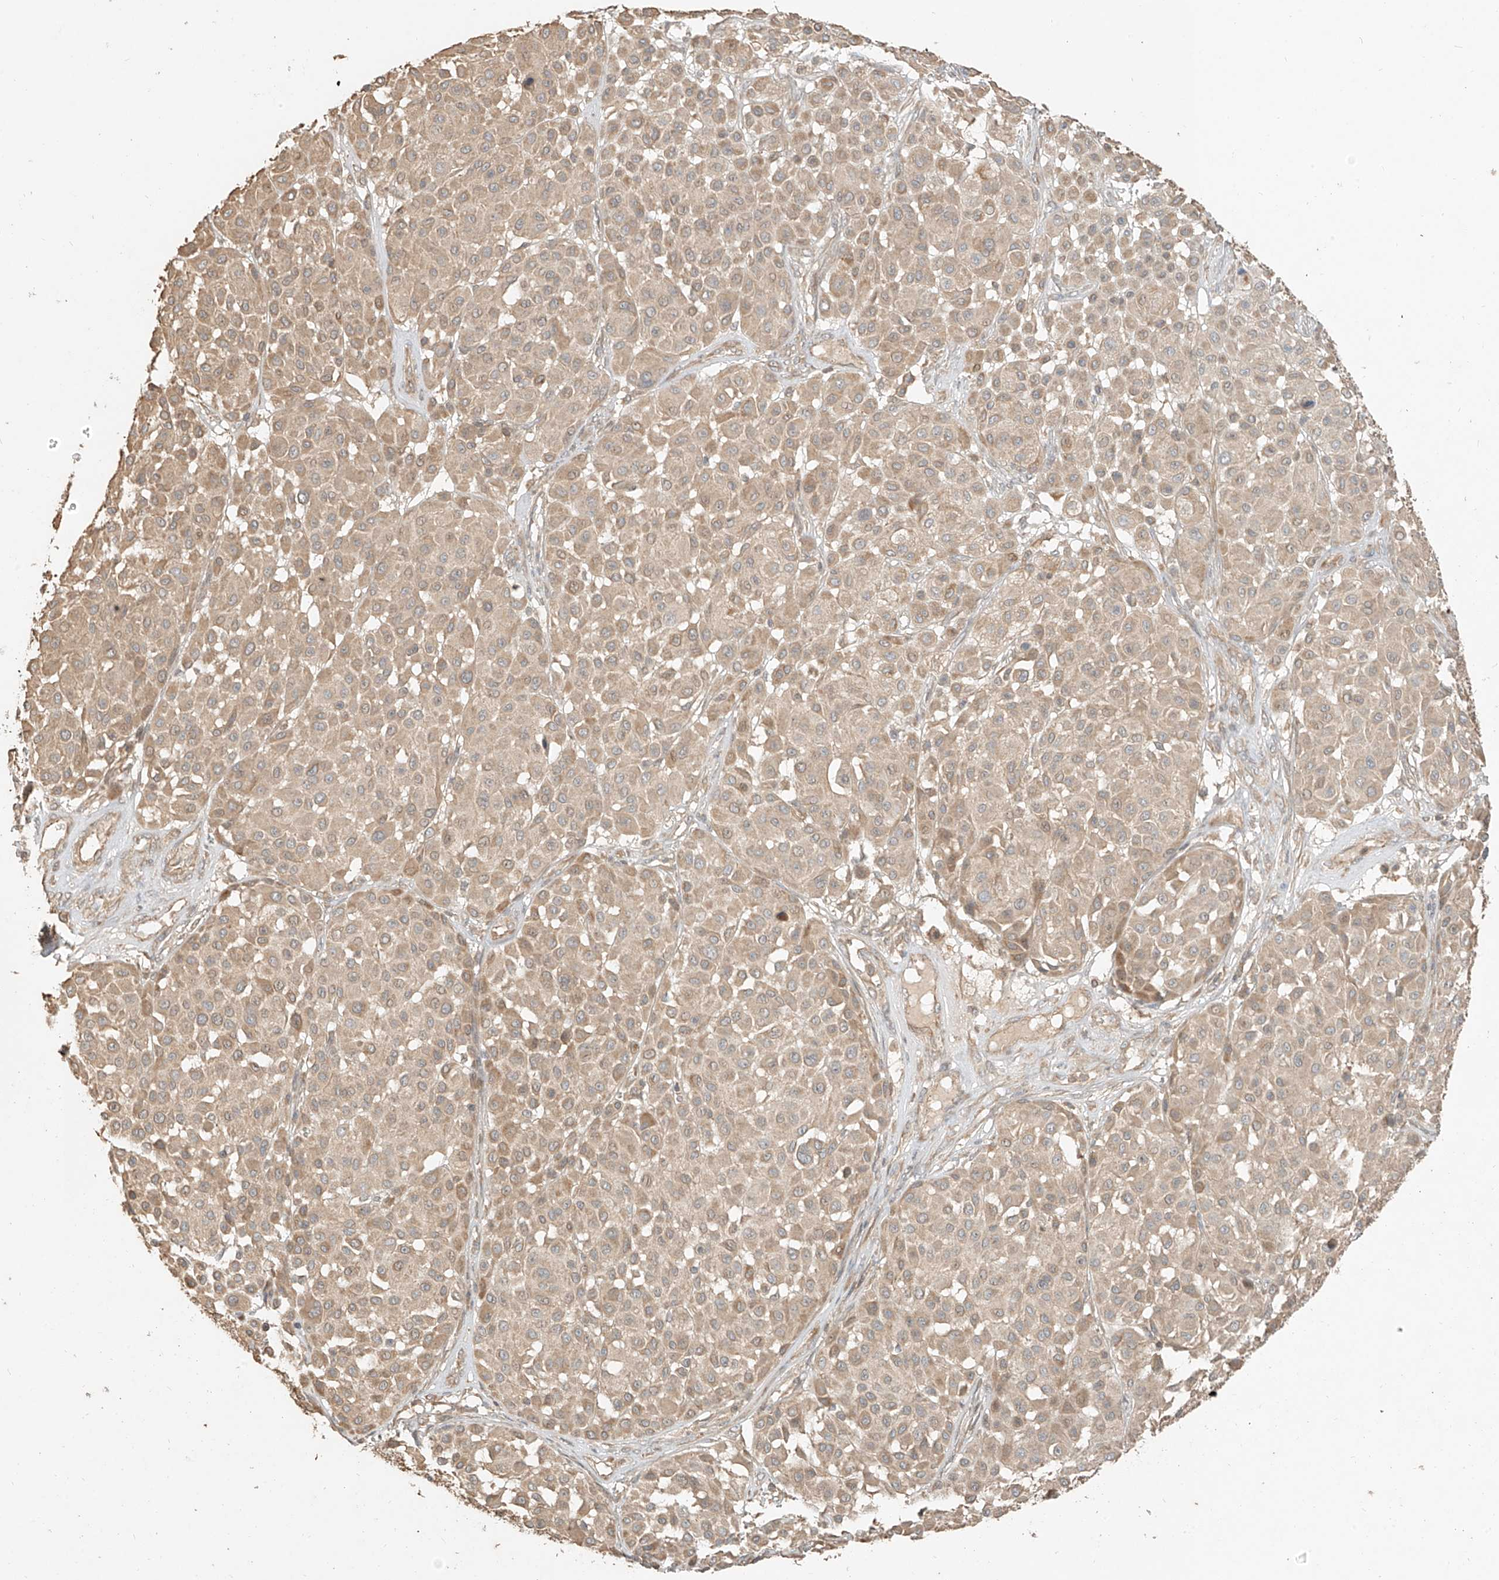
{"staining": {"intensity": "weak", "quantity": ">75%", "location": "cytoplasmic/membranous"}, "tissue": "melanoma", "cell_type": "Tumor cells", "image_type": "cancer", "snomed": [{"axis": "morphology", "description": "Malignant melanoma, Metastatic site"}, {"axis": "topography", "description": "Soft tissue"}], "caption": "Immunohistochemical staining of melanoma exhibits low levels of weak cytoplasmic/membranous protein expression in approximately >75% of tumor cells. Using DAB (brown) and hematoxylin (blue) stains, captured at high magnification using brightfield microscopy.", "gene": "ANKZF1", "patient": {"sex": "male", "age": 41}}